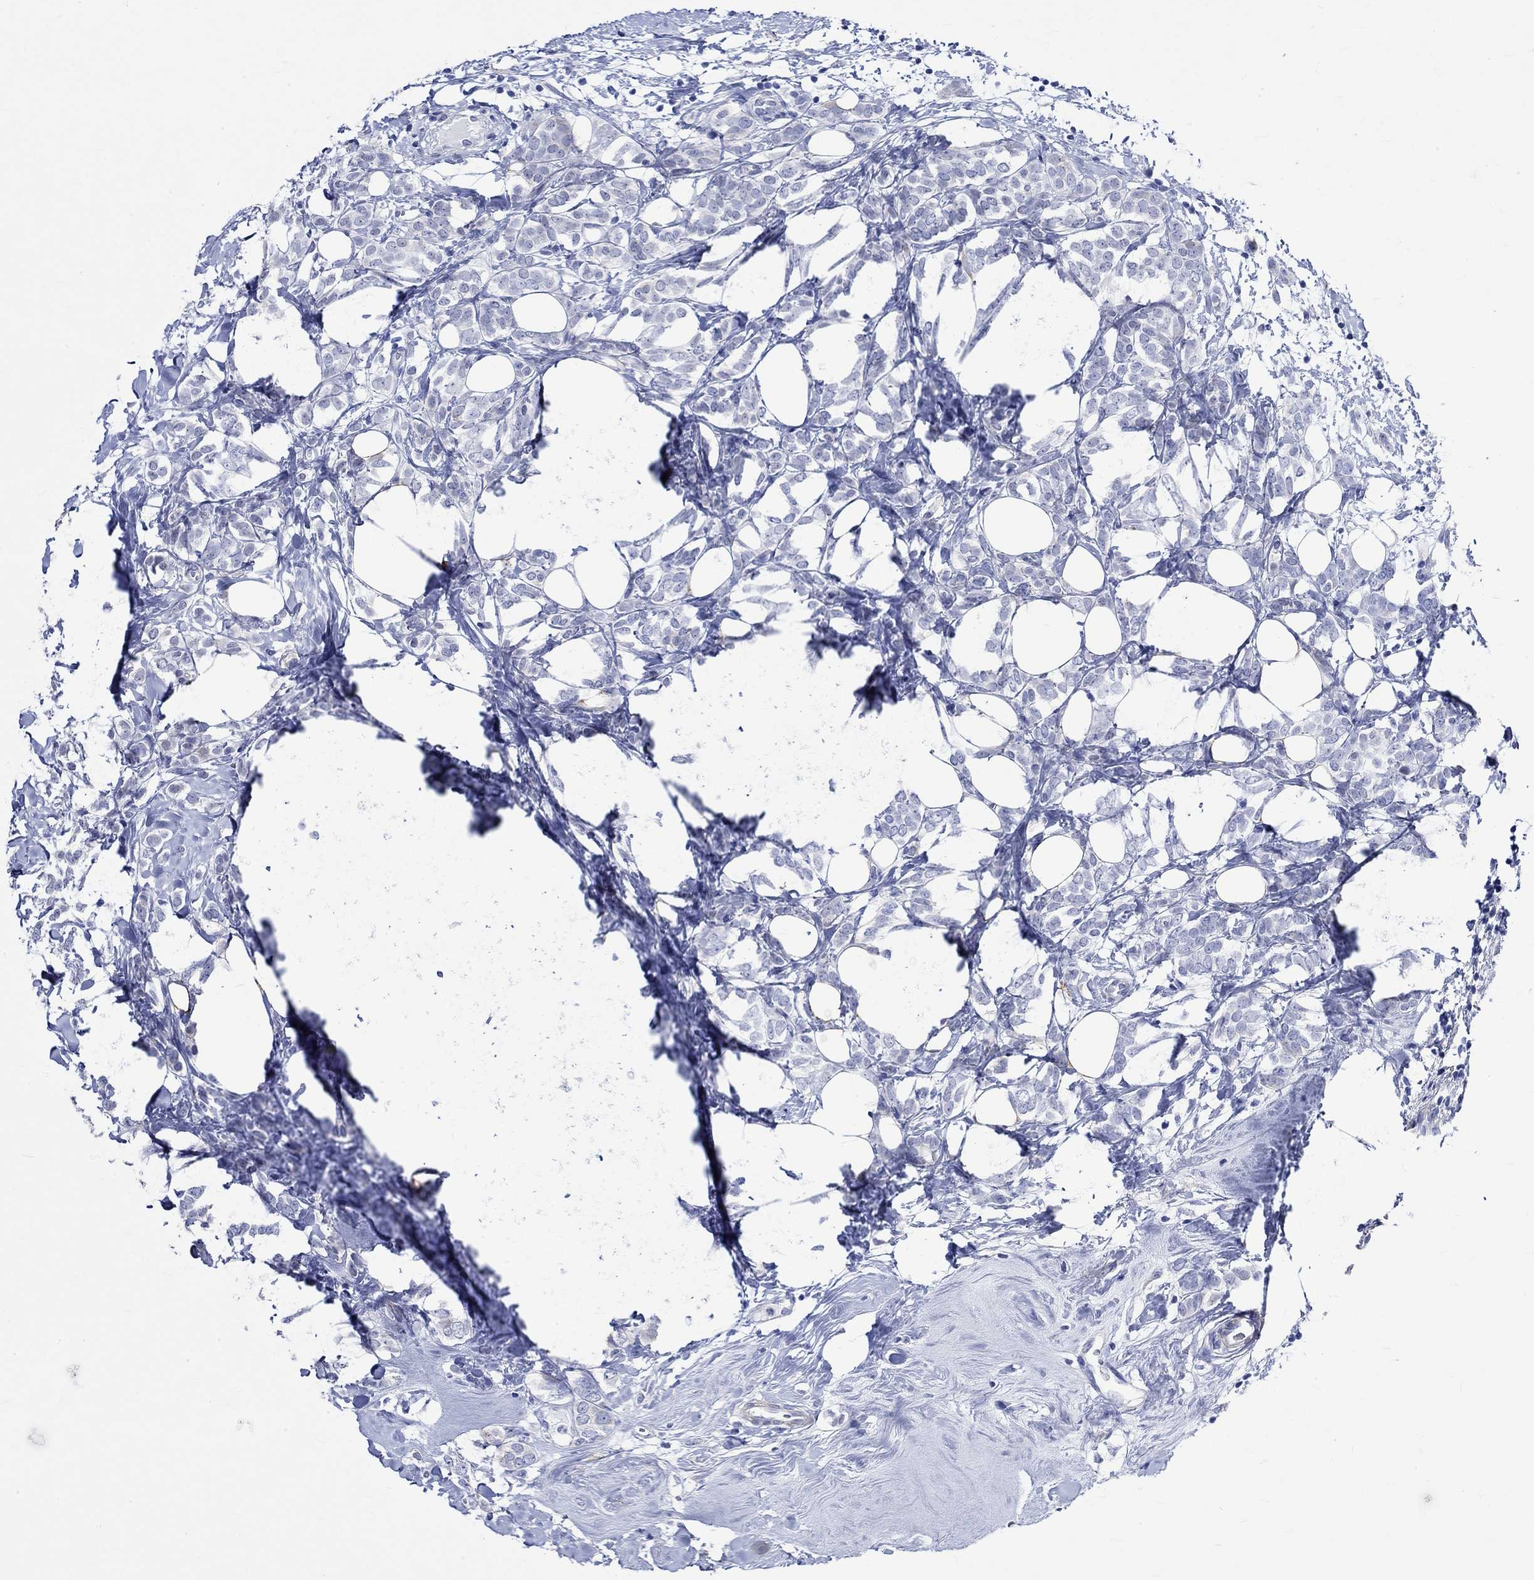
{"staining": {"intensity": "negative", "quantity": "none", "location": "none"}, "tissue": "breast cancer", "cell_type": "Tumor cells", "image_type": "cancer", "snomed": [{"axis": "morphology", "description": "Lobular carcinoma"}, {"axis": "topography", "description": "Breast"}], "caption": "DAB immunohistochemical staining of breast lobular carcinoma displays no significant expression in tumor cells.", "gene": "CRYAB", "patient": {"sex": "female", "age": 49}}